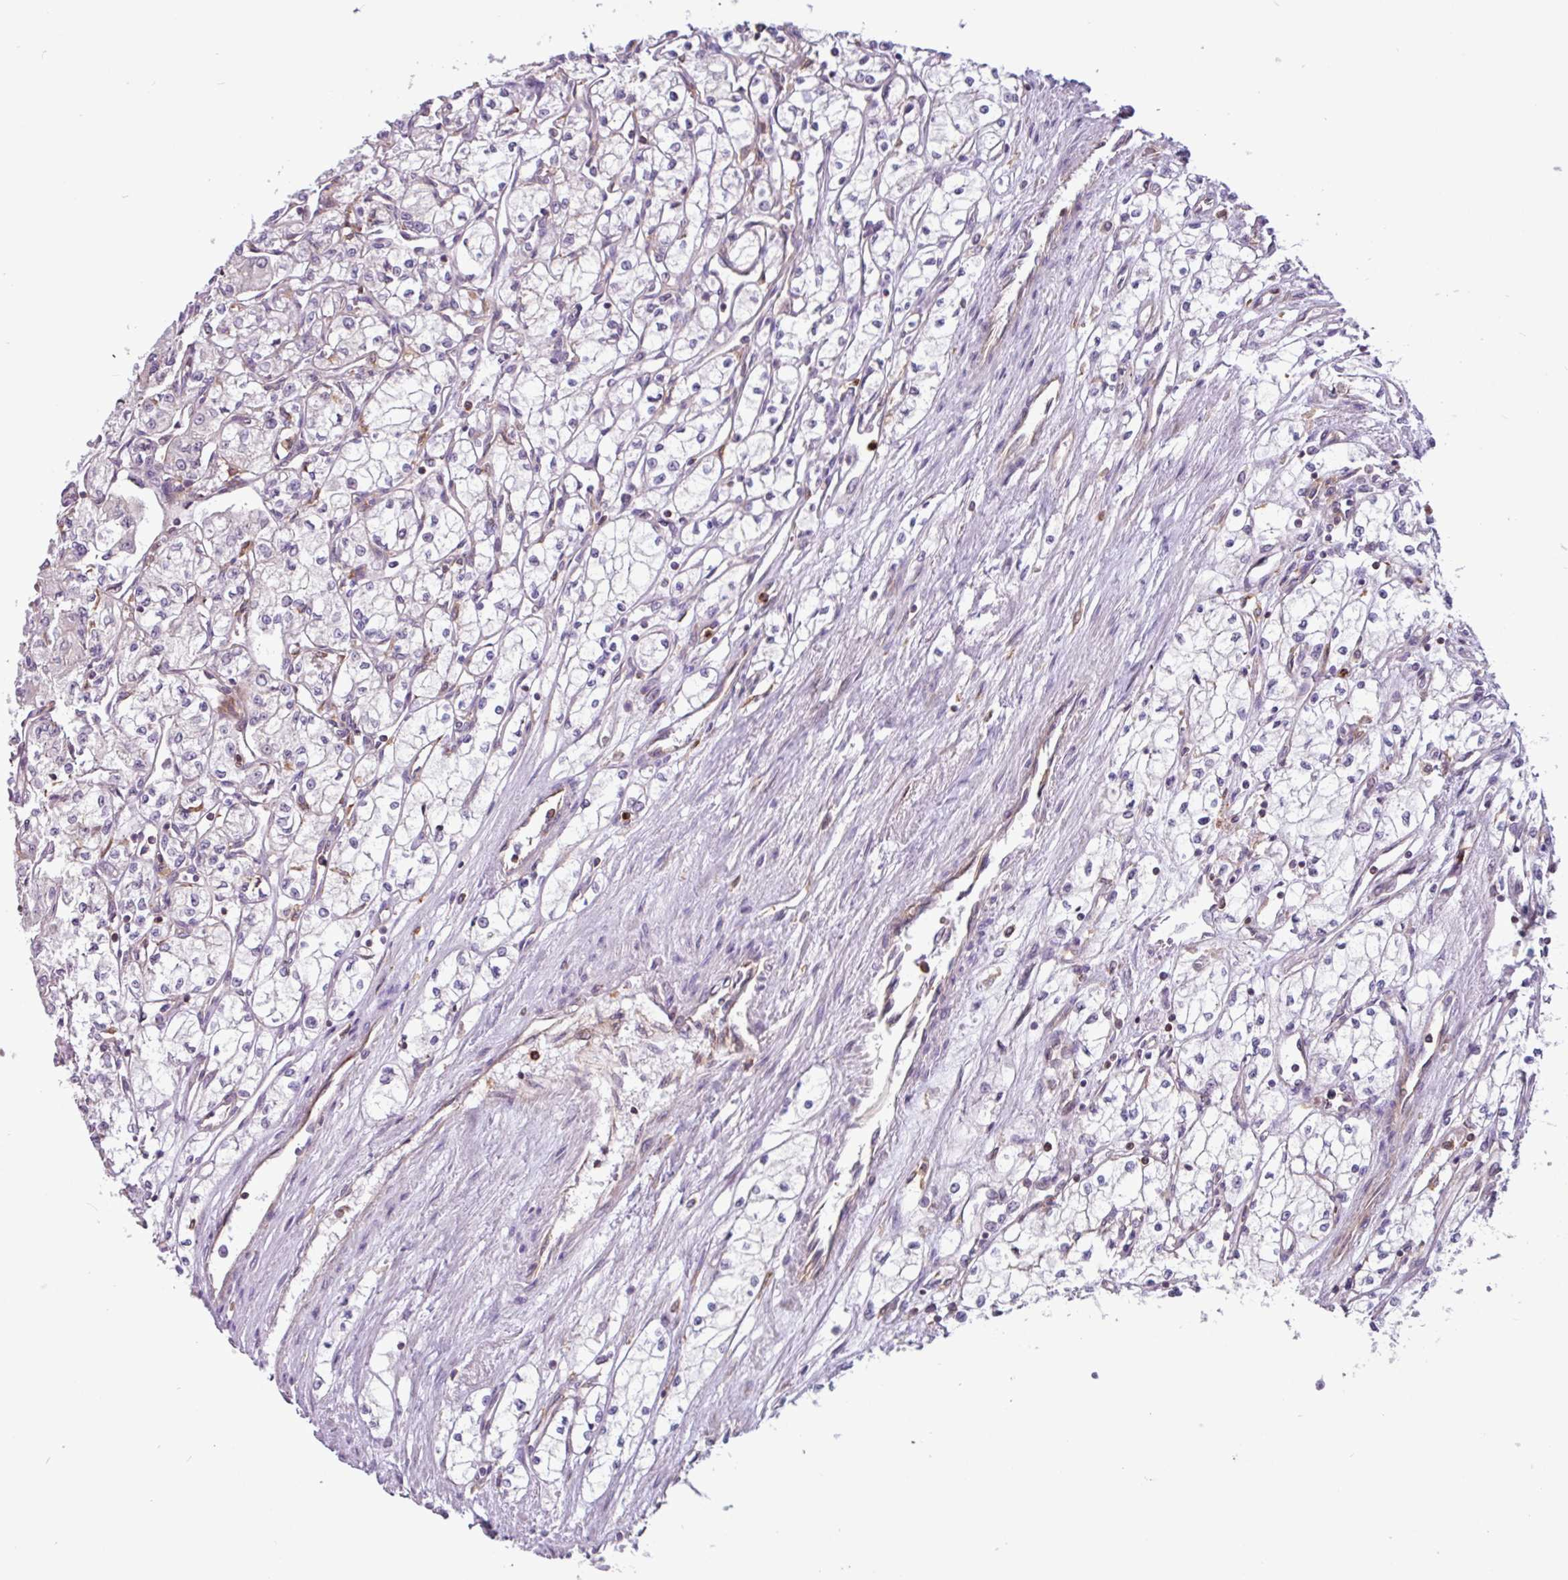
{"staining": {"intensity": "negative", "quantity": "none", "location": "none"}, "tissue": "renal cancer", "cell_type": "Tumor cells", "image_type": "cancer", "snomed": [{"axis": "morphology", "description": "Adenocarcinoma, NOS"}, {"axis": "topography", "description": "Kidney"}], "caption": "Image shows no protein positivity in tumor cells of adenocarcinoma (renal) tissue. (Immunohistochemistry, brightfield microscopy, high magnification).", "gene": "ACTR3", "patient": {"sex": "male", "age": 59}}